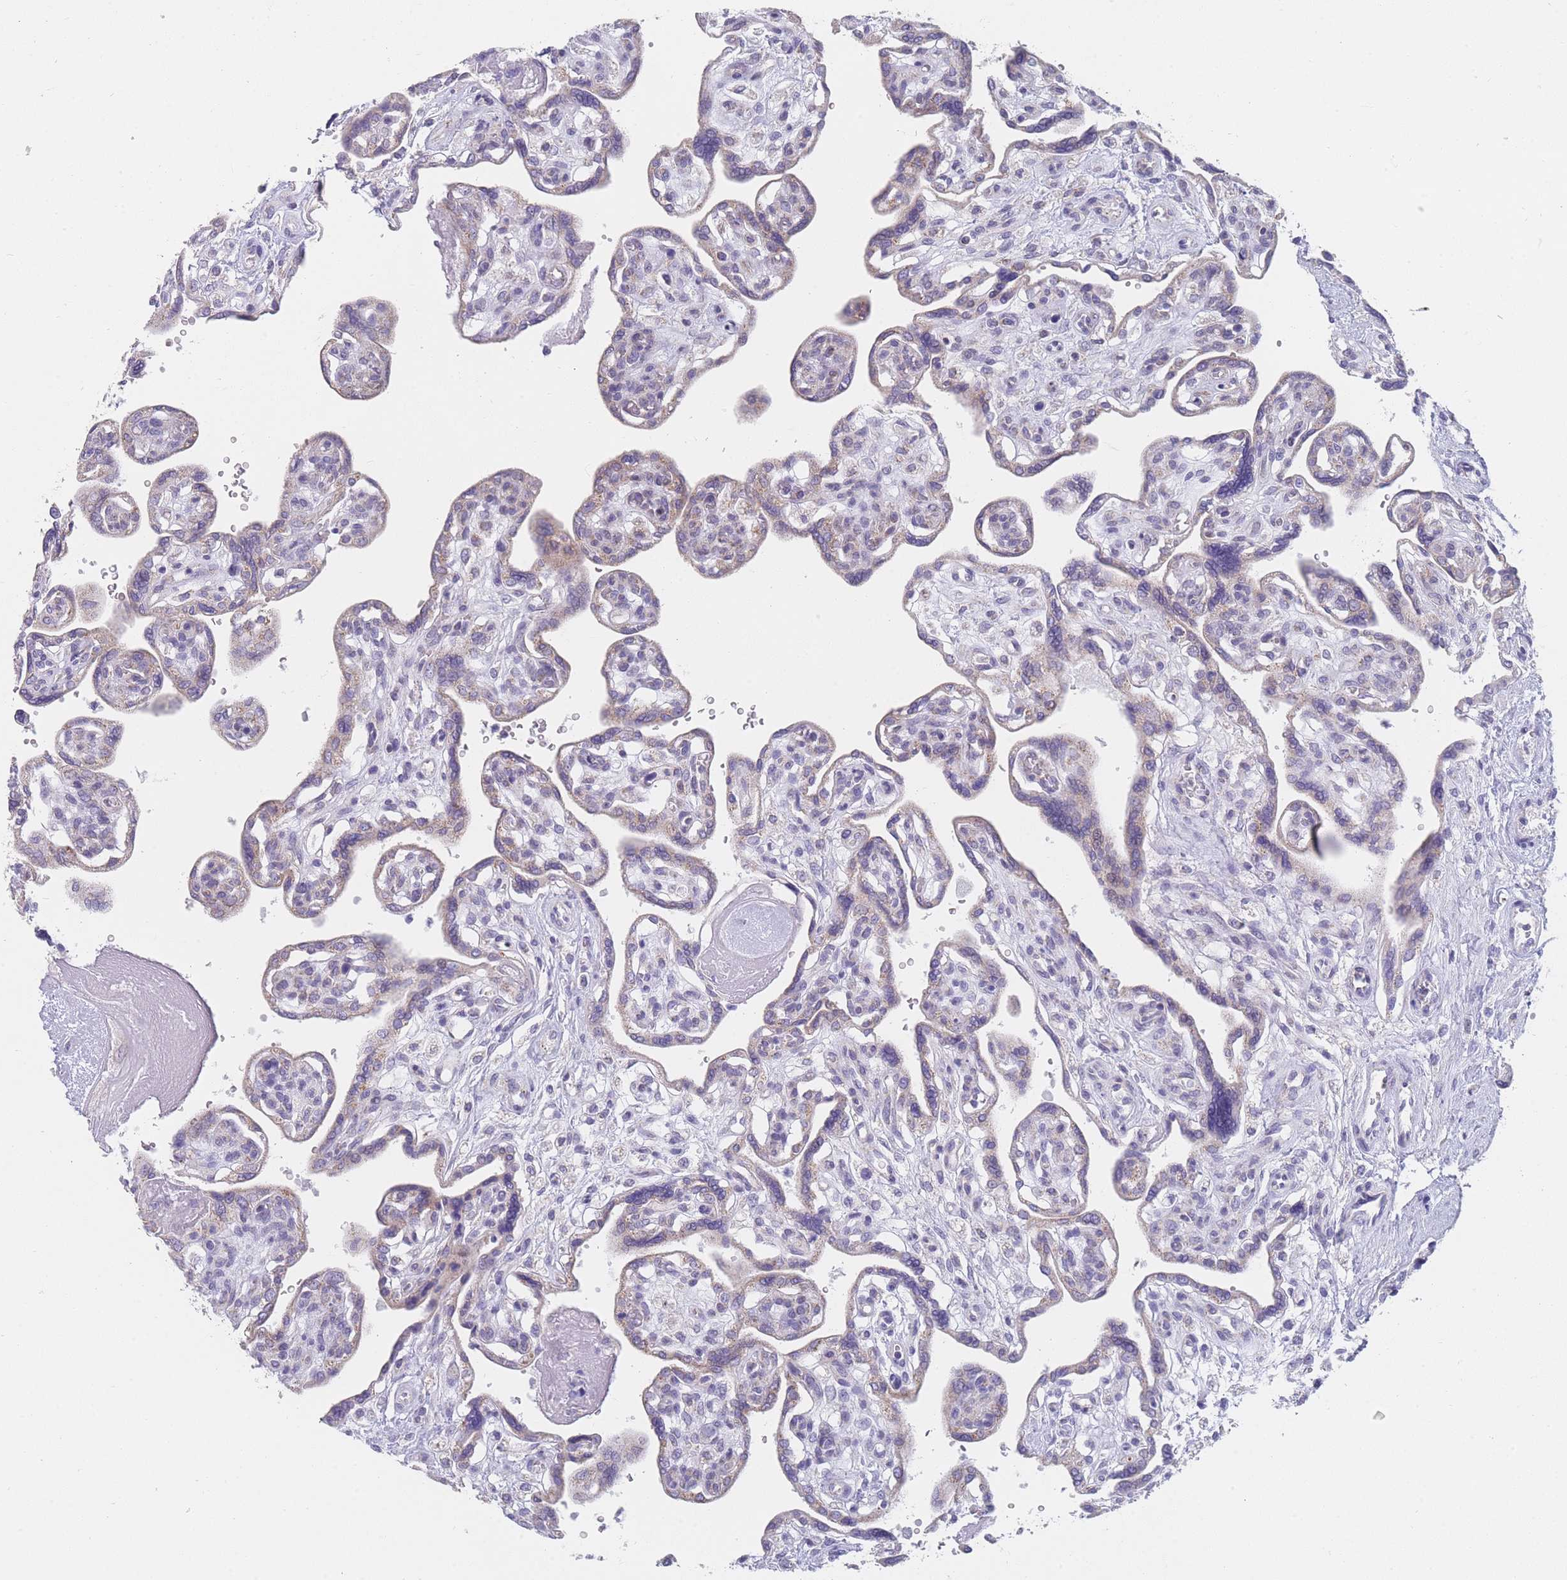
{"staining": {"intensity": "moderate", "quantity": "<25%", "location": "cytoplasmic/membranous"}, "tissue": "placenta", "cell_type": "Decidual cells", "image_type": "normal", "snomed": [{"axis": "morphology", "description": "Normal tissue, NOS"}, {"axis": "topography", "description": "Placenta"}], "caption": "Immunohistochemistry micrograph of benign human placenta stained for a protein (brown), which shows low levels of moderate cytoplasmic/membranous positivity in approximately <25% of decidual cells.", "gene": "MRPS14", "patient": {"sex": "female", "age": 39}}